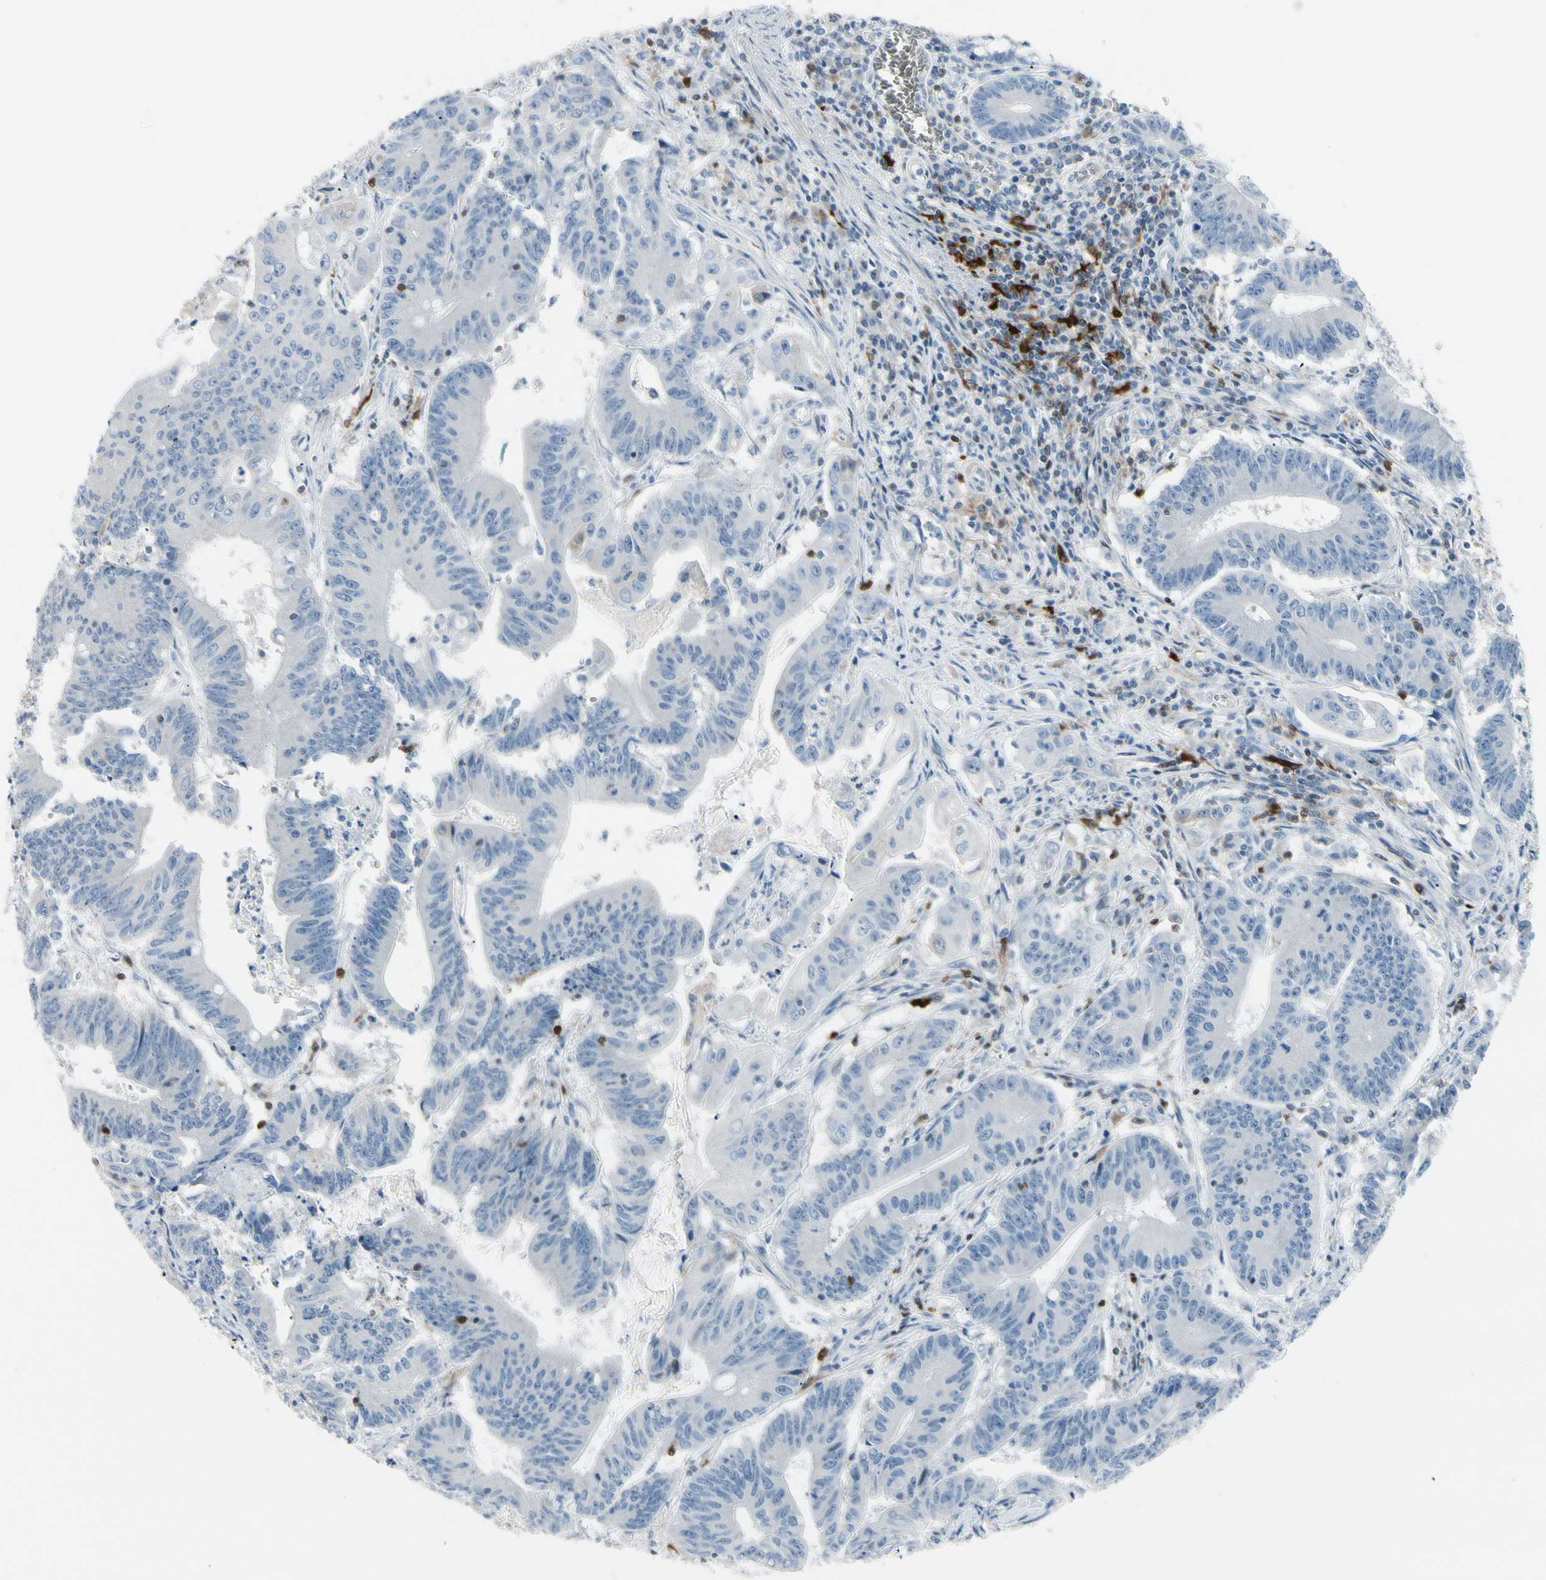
{"staining": {"intensity": "negative", "quantity": "none", "location": "none"}, "tissue": "colorectal cancer", "cell_type": "Tumor cells", "image_type": "cancer", "snomed": [{"axis": "morphology", "description": "Adenocarcinoma, NOS"}, {"axis": "topography", "description": "Colon"}], "caption": "This is an immunohistochemistry (IHC) image of colorectal cancer (adenocarcinoma). There is no staining in tumor cells.", "gene": "TRAF1", "patient": {"sex": "male", "age": 45}}